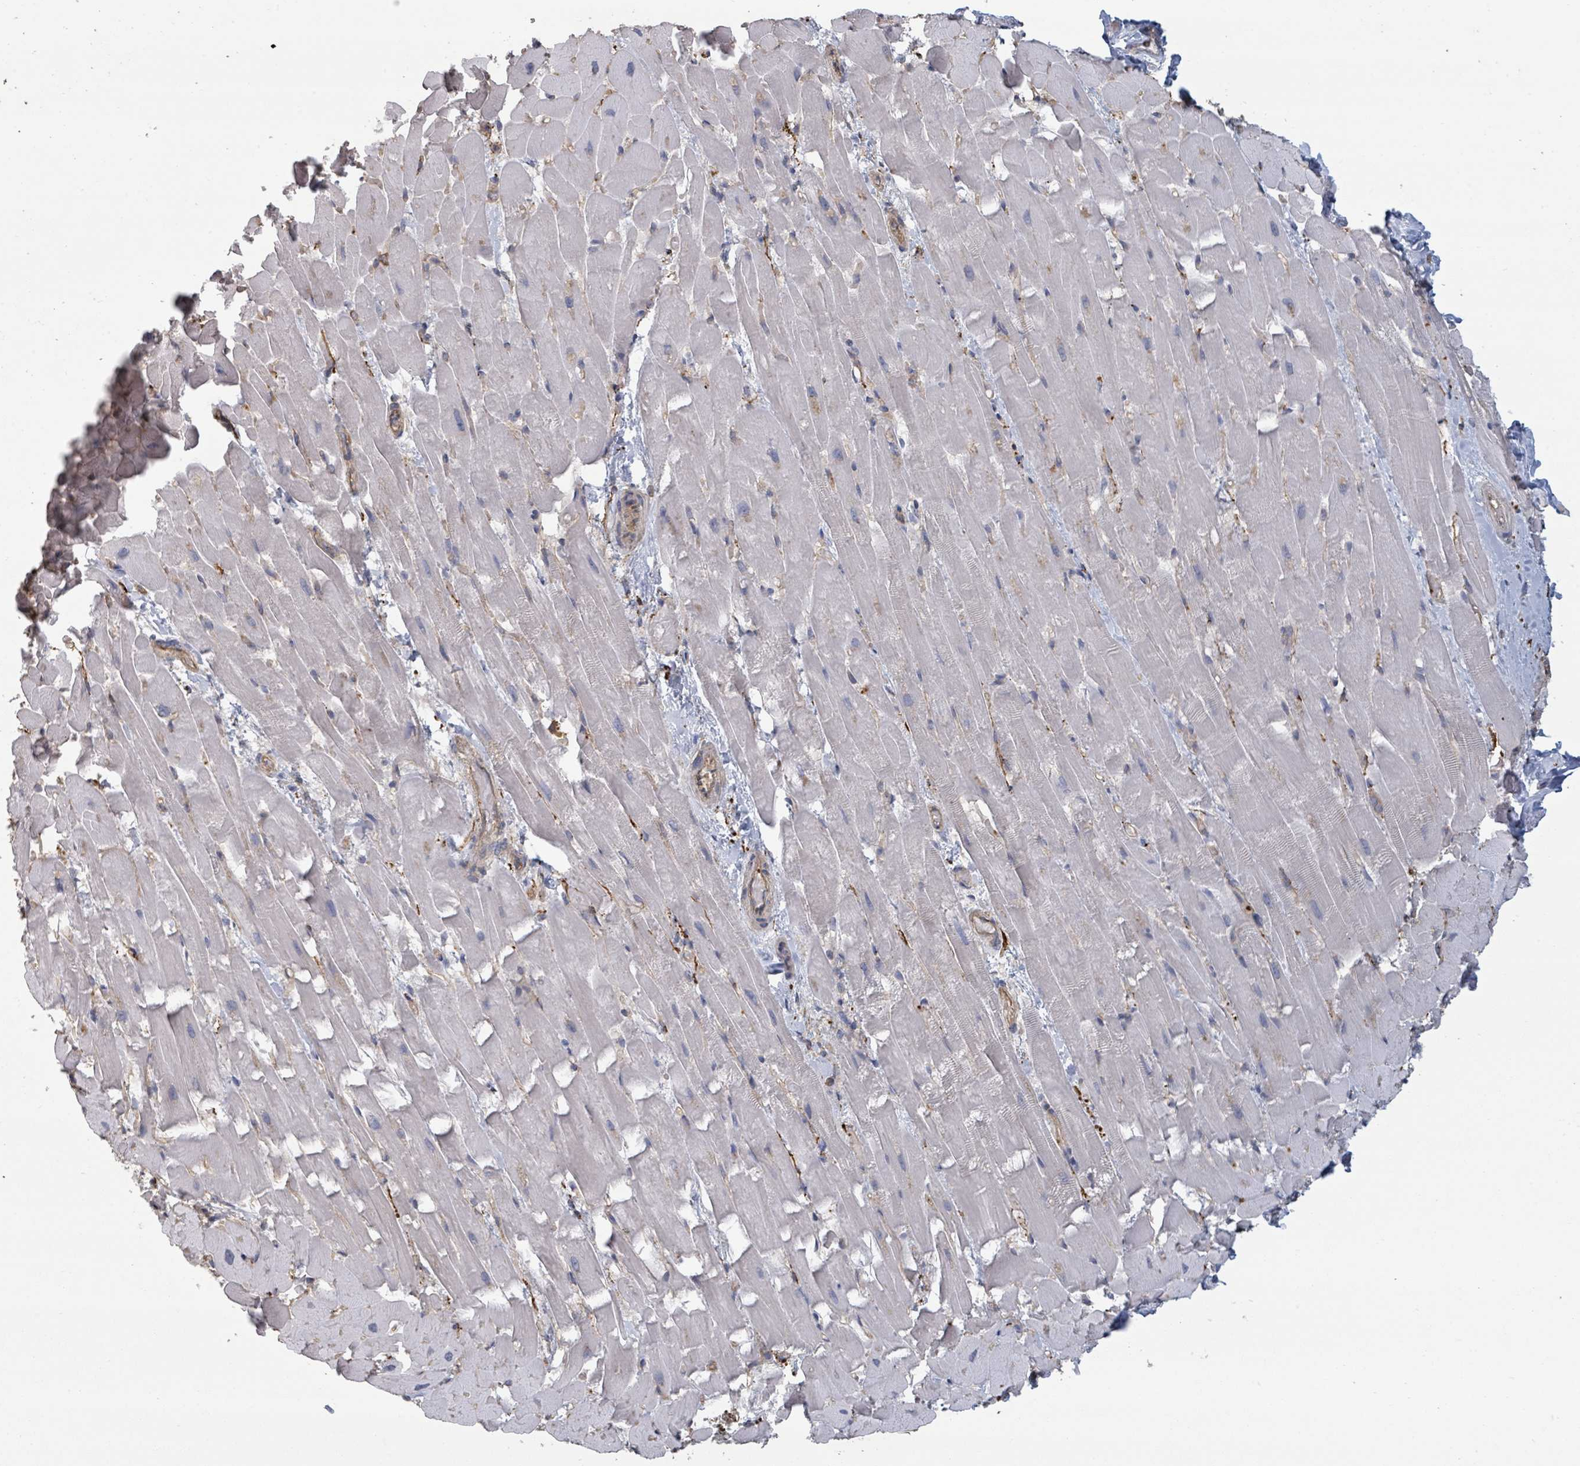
{"staining": {"intensity": "negative", "quantity": "none", "location": "none"}, "tissue": "heart muscle", "cell_type": "Cardiomyocytes", "image_type": "normal", "snomed": [{"axis": "morphology", "description": "Normal tissue, NOS"}, {"axis": "topography", "description": "Heart"}], "caption": "Protein analysis of benign heart muscle displays no significant expression in cardiomyocytes. (Immunohistochemistry, brightfield microscopy, high magnification).", "gene": "PLAUR", "patient": {"sex": "male", "age": 37}}